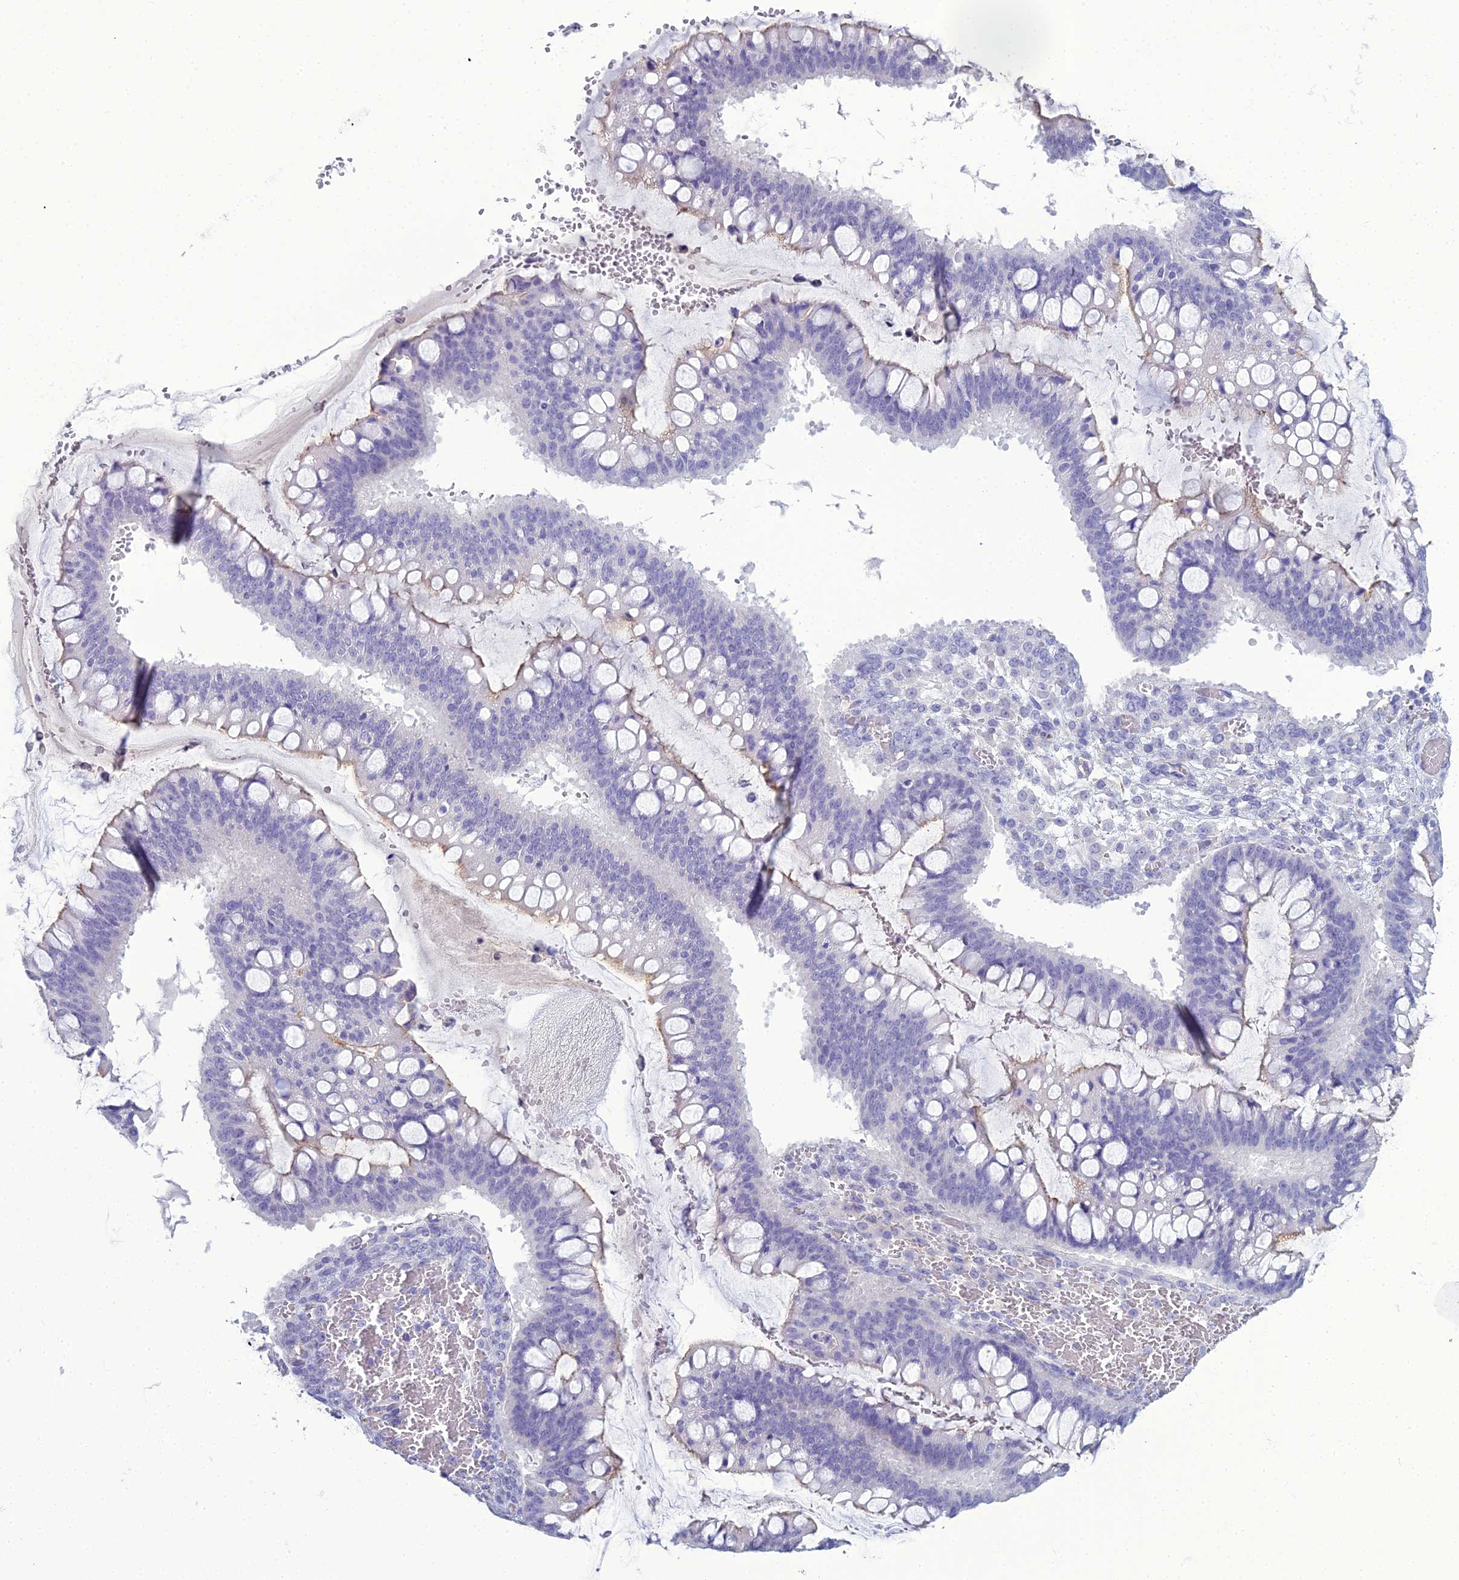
{"staining": {"intensity": "weak", "quantity": "<25%", "location": "cytoplasmic/membranous"}, "tissue": "ovarian cancer", "cell_type": "Tumor cells", "image_type": "cancer", "snomed": [{"axis": "morphology", "description": "Cystadenocarcinoma, mucinous, NOS"}, {"axis": "topography", "description": "Ovary"}], "caption": "Protein analysis of ovarian mucinous cystadenocarcinoma exhibits no significant positivity in tumor cells.", "gene": "ACE", "patient": {"sex": "female", "age": 73}}